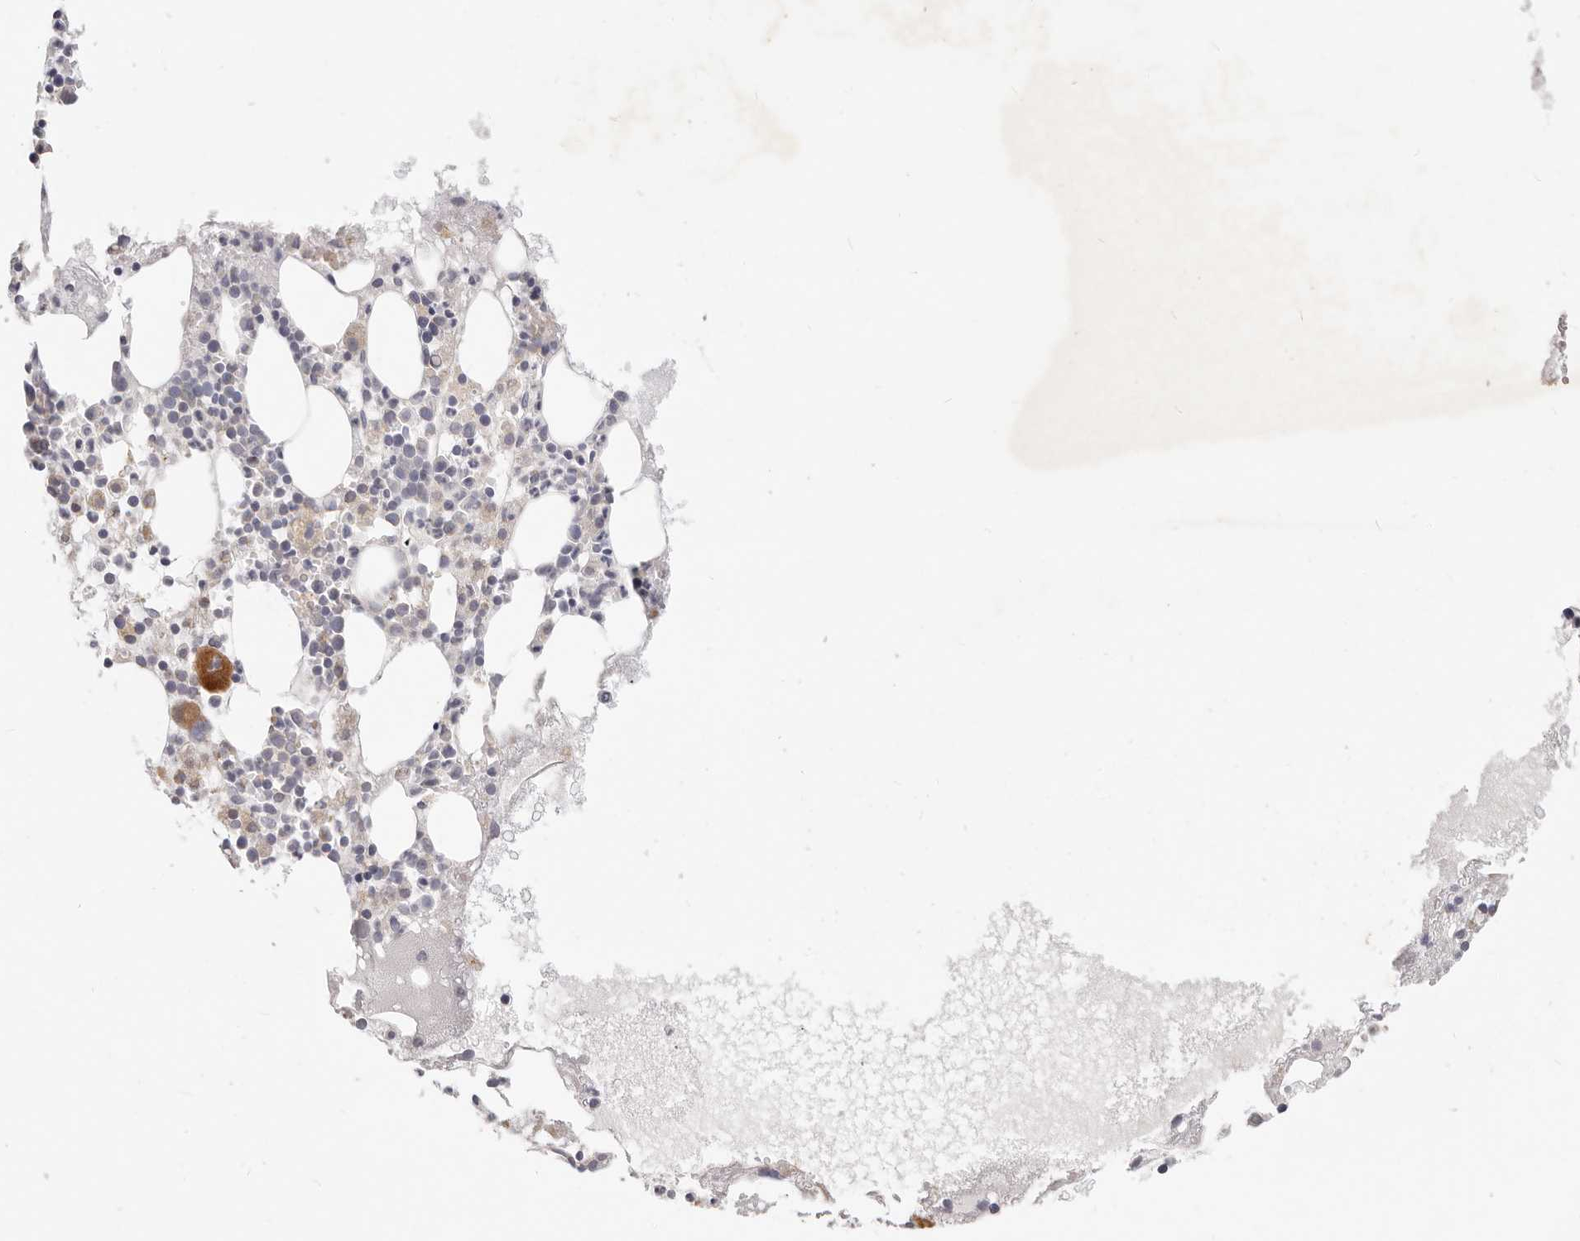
{"staining": {"intensity": "moderate", "quantity": "<25%", "location": "cytoplasmic/membranous"}, "tissue": "bone marrow", "cell_type": "Hematopoietic cells", "image_type": "normal", "snomed": [{"axis": "morphology", "description": "Normal tissue, NOS"}, {"axis": "topography", "description": "Bone marrow"}], "caption": "Protein expression analysis of normal bone marrow displays moderate cytoplasmic/membranous expression in approximately <25% of hematopoietic cells.", "gene": "TFB2M", "patient": {"sex": "female", "age": 52}}